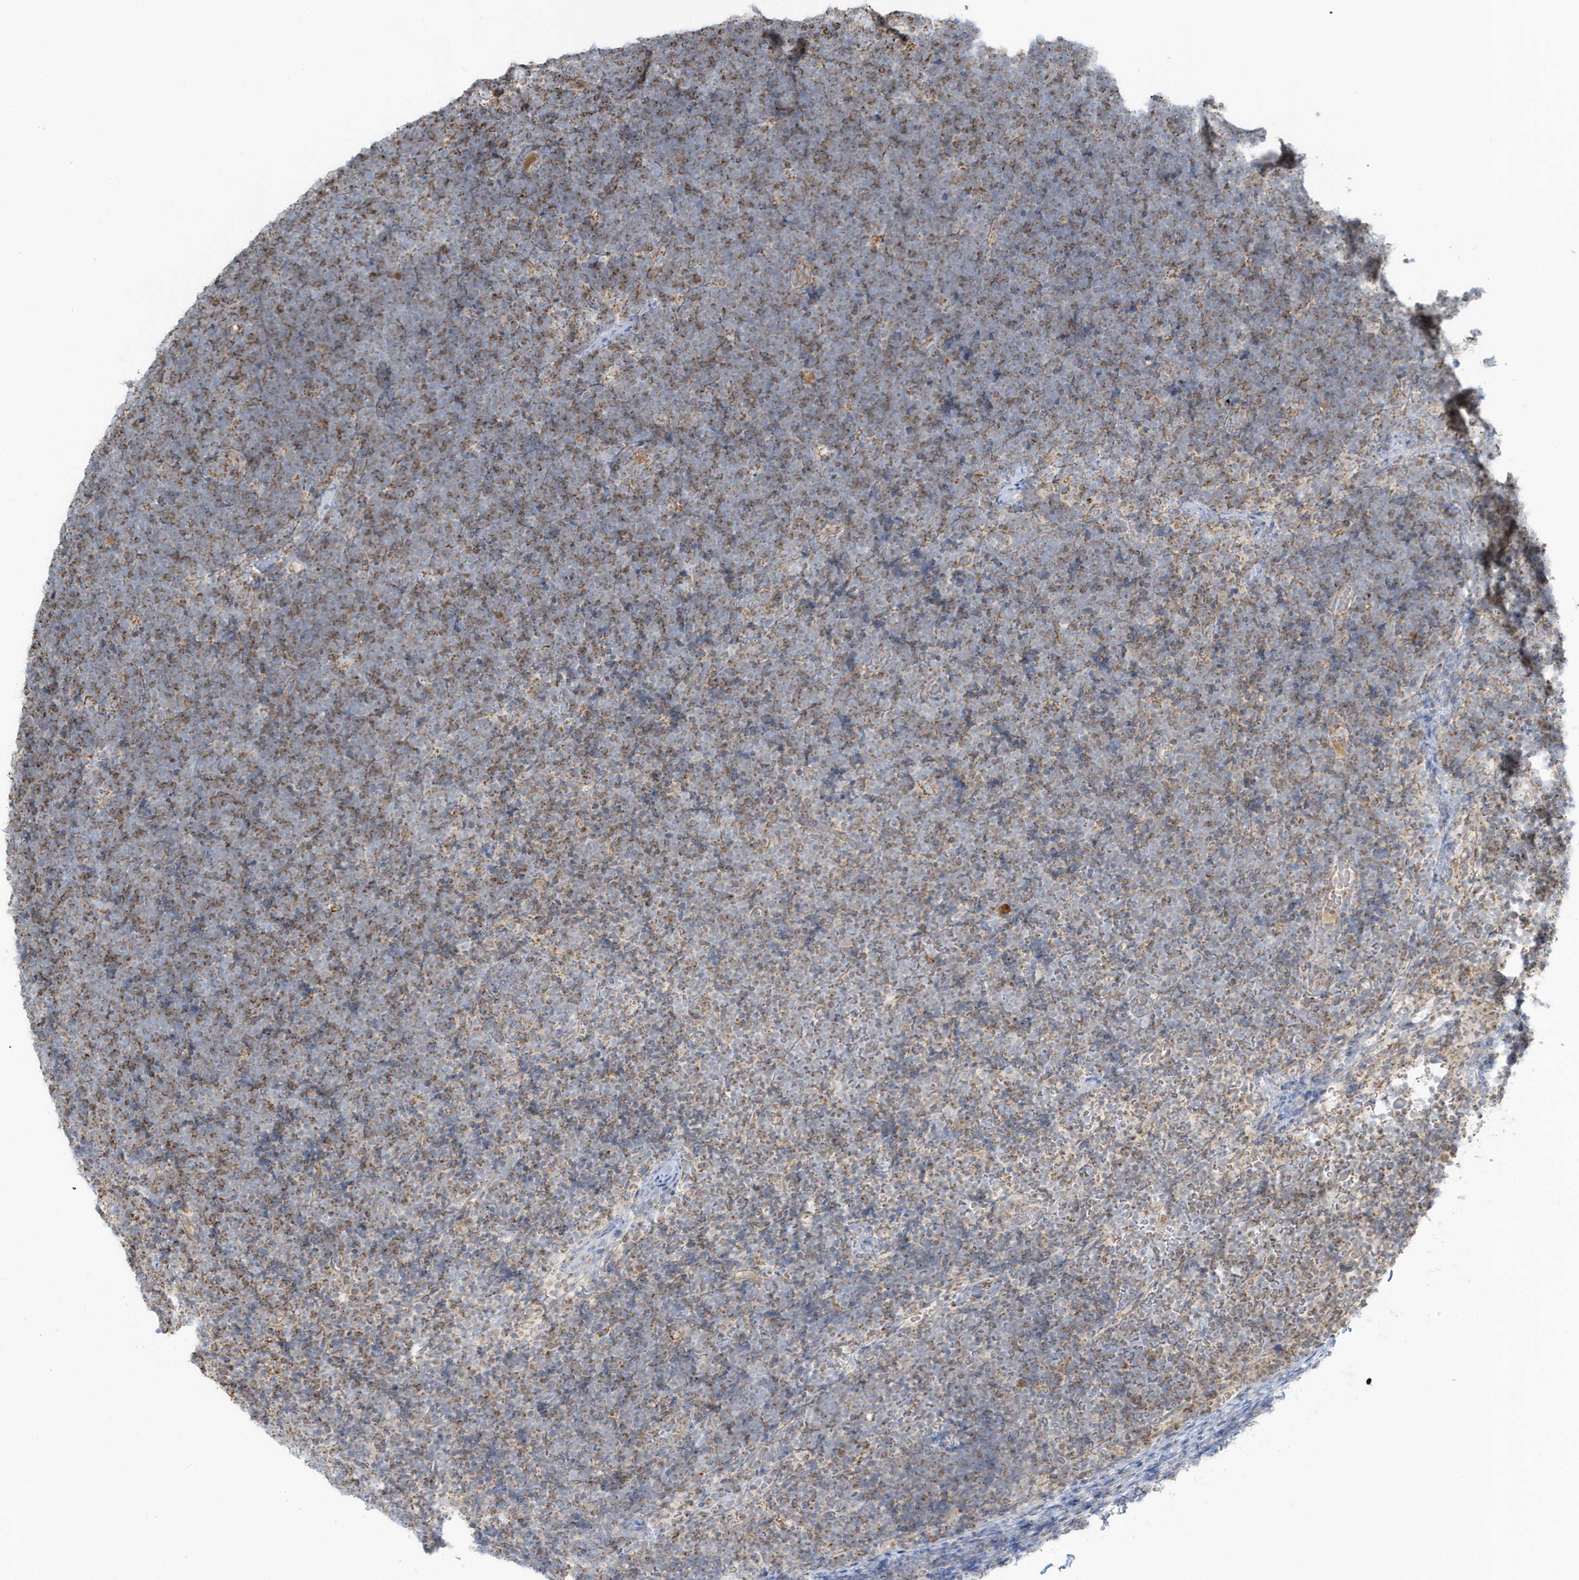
{"staining": {"intensity": "moderate", "quantity": "25%-75%", "location": "cytoplasmic/membranous"}, "tissue": "lymphoma", "cell_type": "Tumor cells", "image_type": "cancer", "snomed": [{"axis": "morphology", "description": "Malignant lymphoma, non-Hodgkin's type, High grade"}, {"axis": "topography", "description": "Lymph node"}], "caption": "IHC image of human lymphoma stained for a protein (brown), which exhibits medium levels of moderate cytoplasmic/membranous positivity in approximately 25%-75% of tumor cells.", "gene": "RAB11FIP3", "patient": {"sex": "male", "age": 13}}